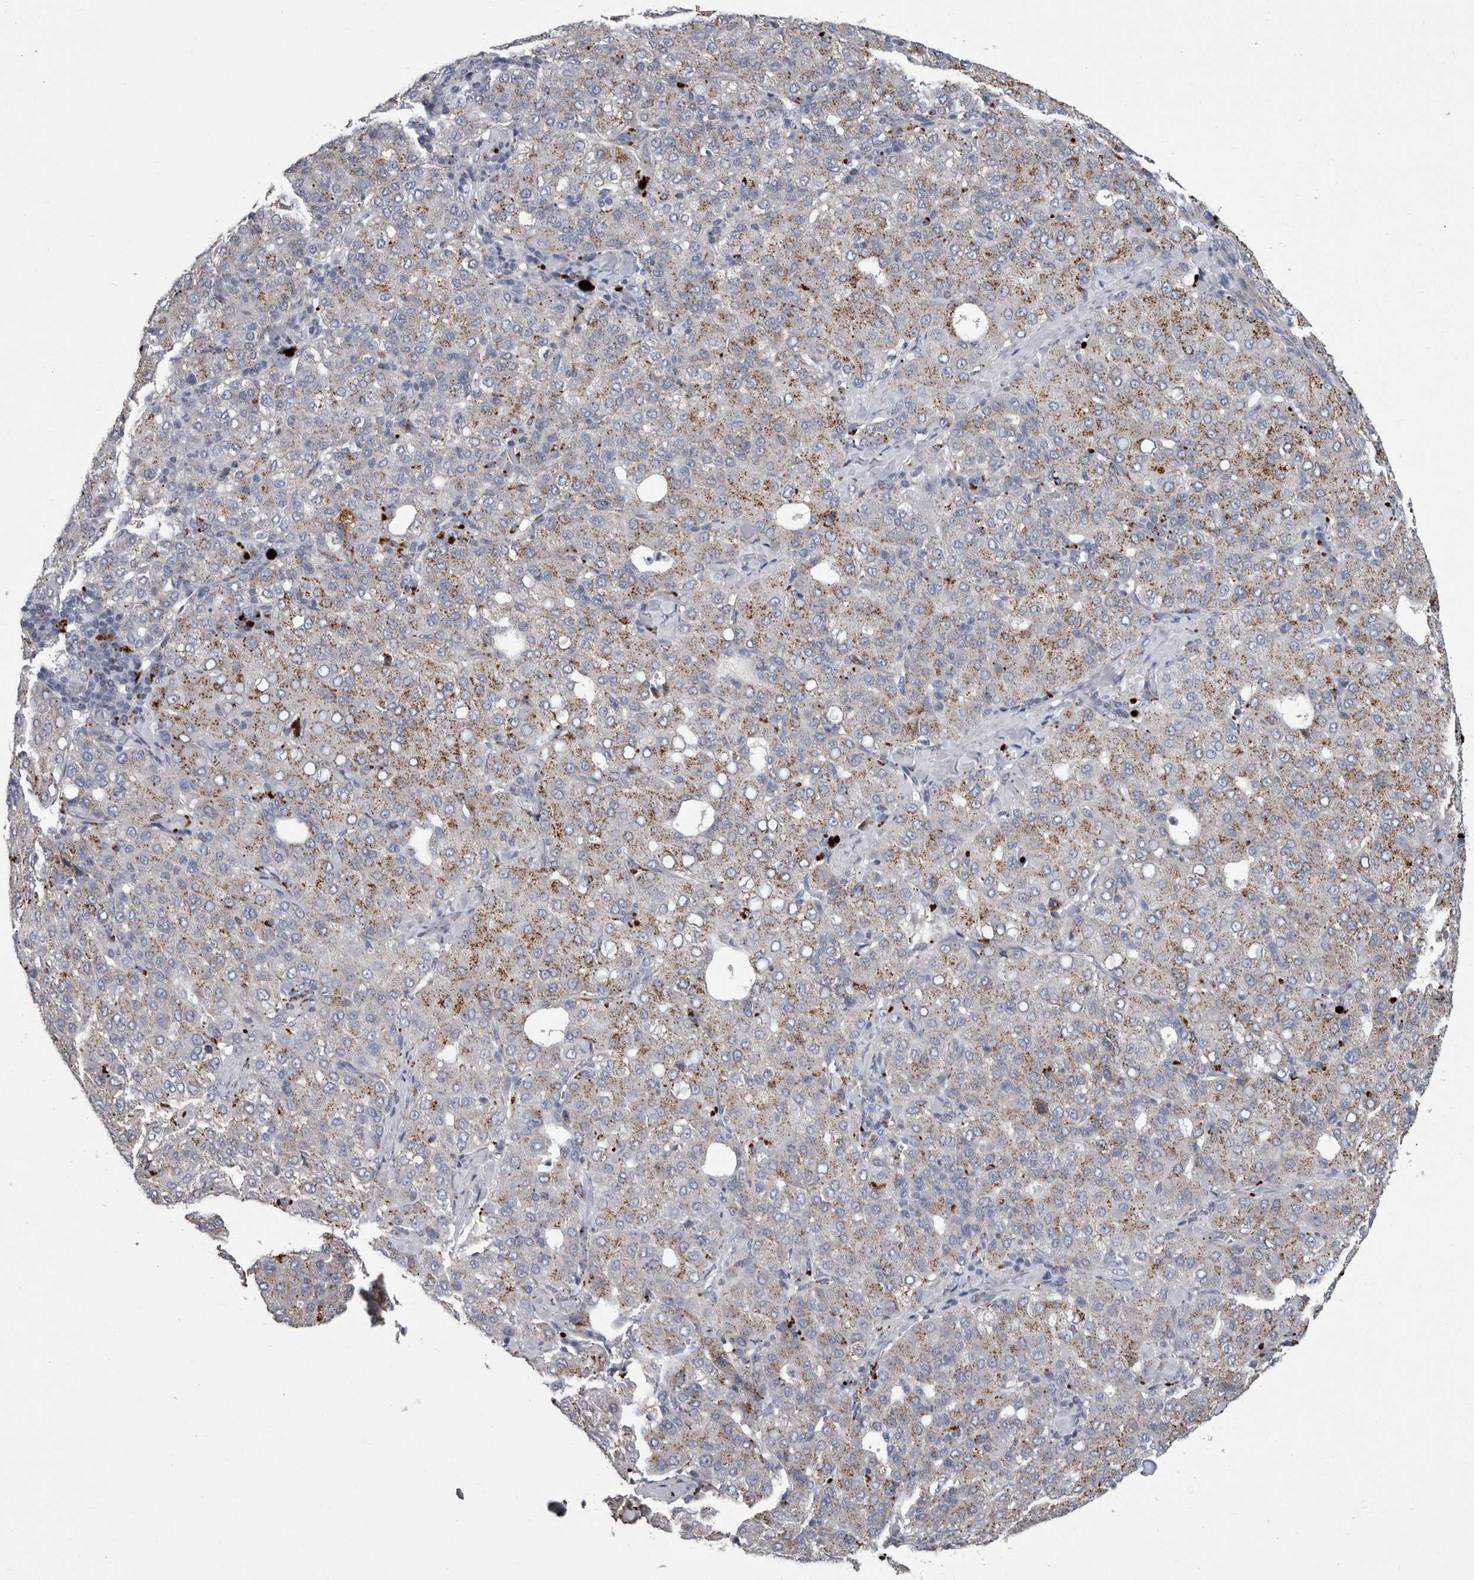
{"staining": {"intensity": "weak", "quantity": "25%-75%", "location": "cytoplasmic/membranous"}, "tissue": "liver cancer", "cell_type": "Tumor cells", "image_type": "cancer", "snomed": [{"axis": "morphology", "description": "Carcinoma, Hepatocellular, NOS"}, {"axis": "topography", "description": "Liver"}], "caption": "Liver cancer (hepatocellular carcinoma) stained for a protein (brown) exhibits weak cytoplasmic/membranous positive expression in about 25%-75% of tumor cells.", "gene": "DPP7", "patient": {"sex": "male", "age": 65}}